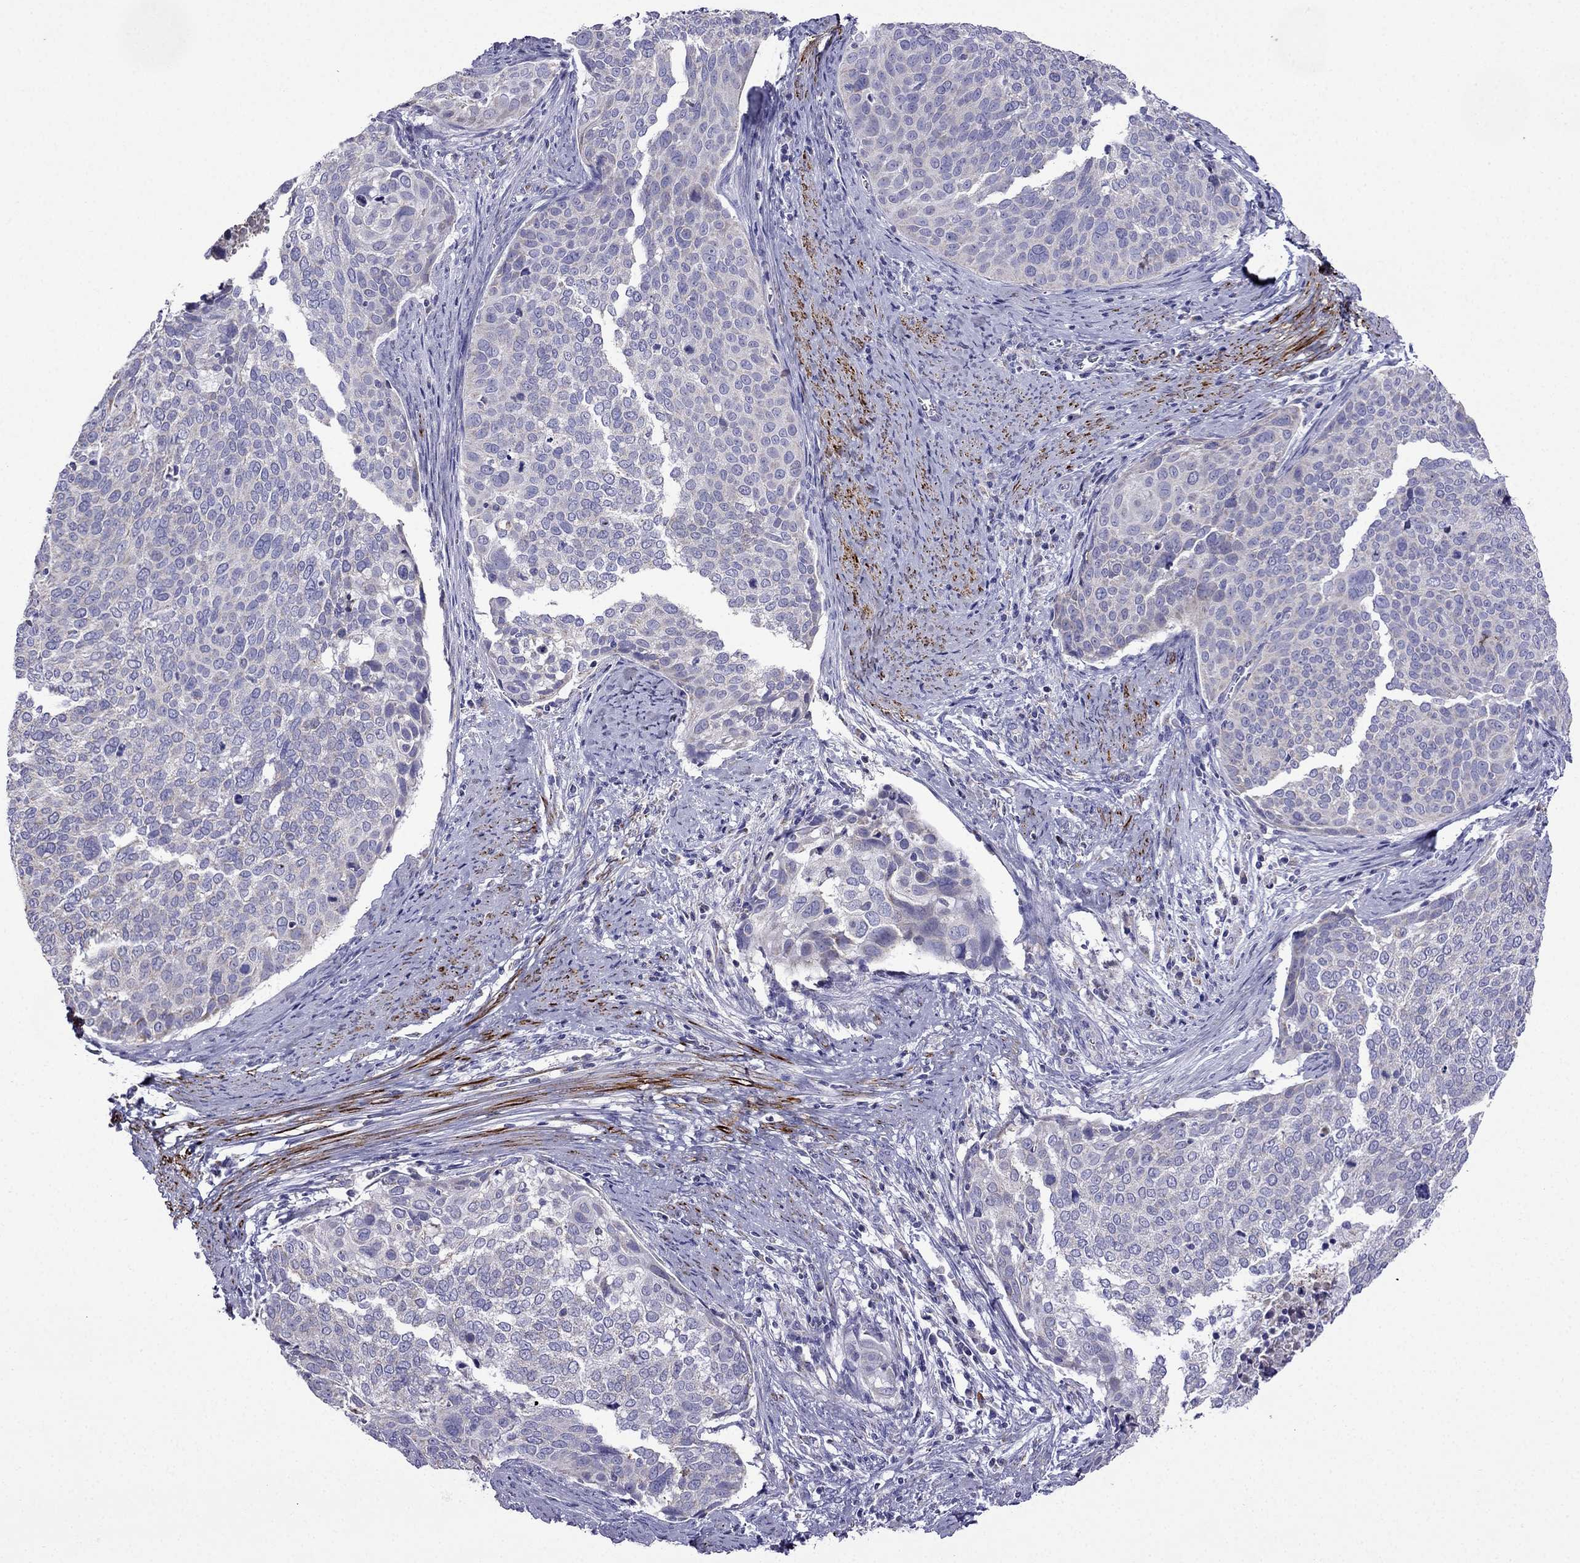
{"staining": {"intensity": "negative", "quantity": "none", "location": "none"}, "tissue": "cervical cancer", "cell_type": "Tumor cells", "image_type": "cancer", "snomed": [{"axis": "morphology", "description": "Squamous cell carcinoma, NOS"}, {"axis": "topography", "description": "Cervix"}], "caption": "DAB immunohistochemical staining of cervical cancer (squamous cell carcinoma) shows no significant positivity in tumor cells.", "gene": "DSC1", "patient": {"sex": "female", "age": 39}}